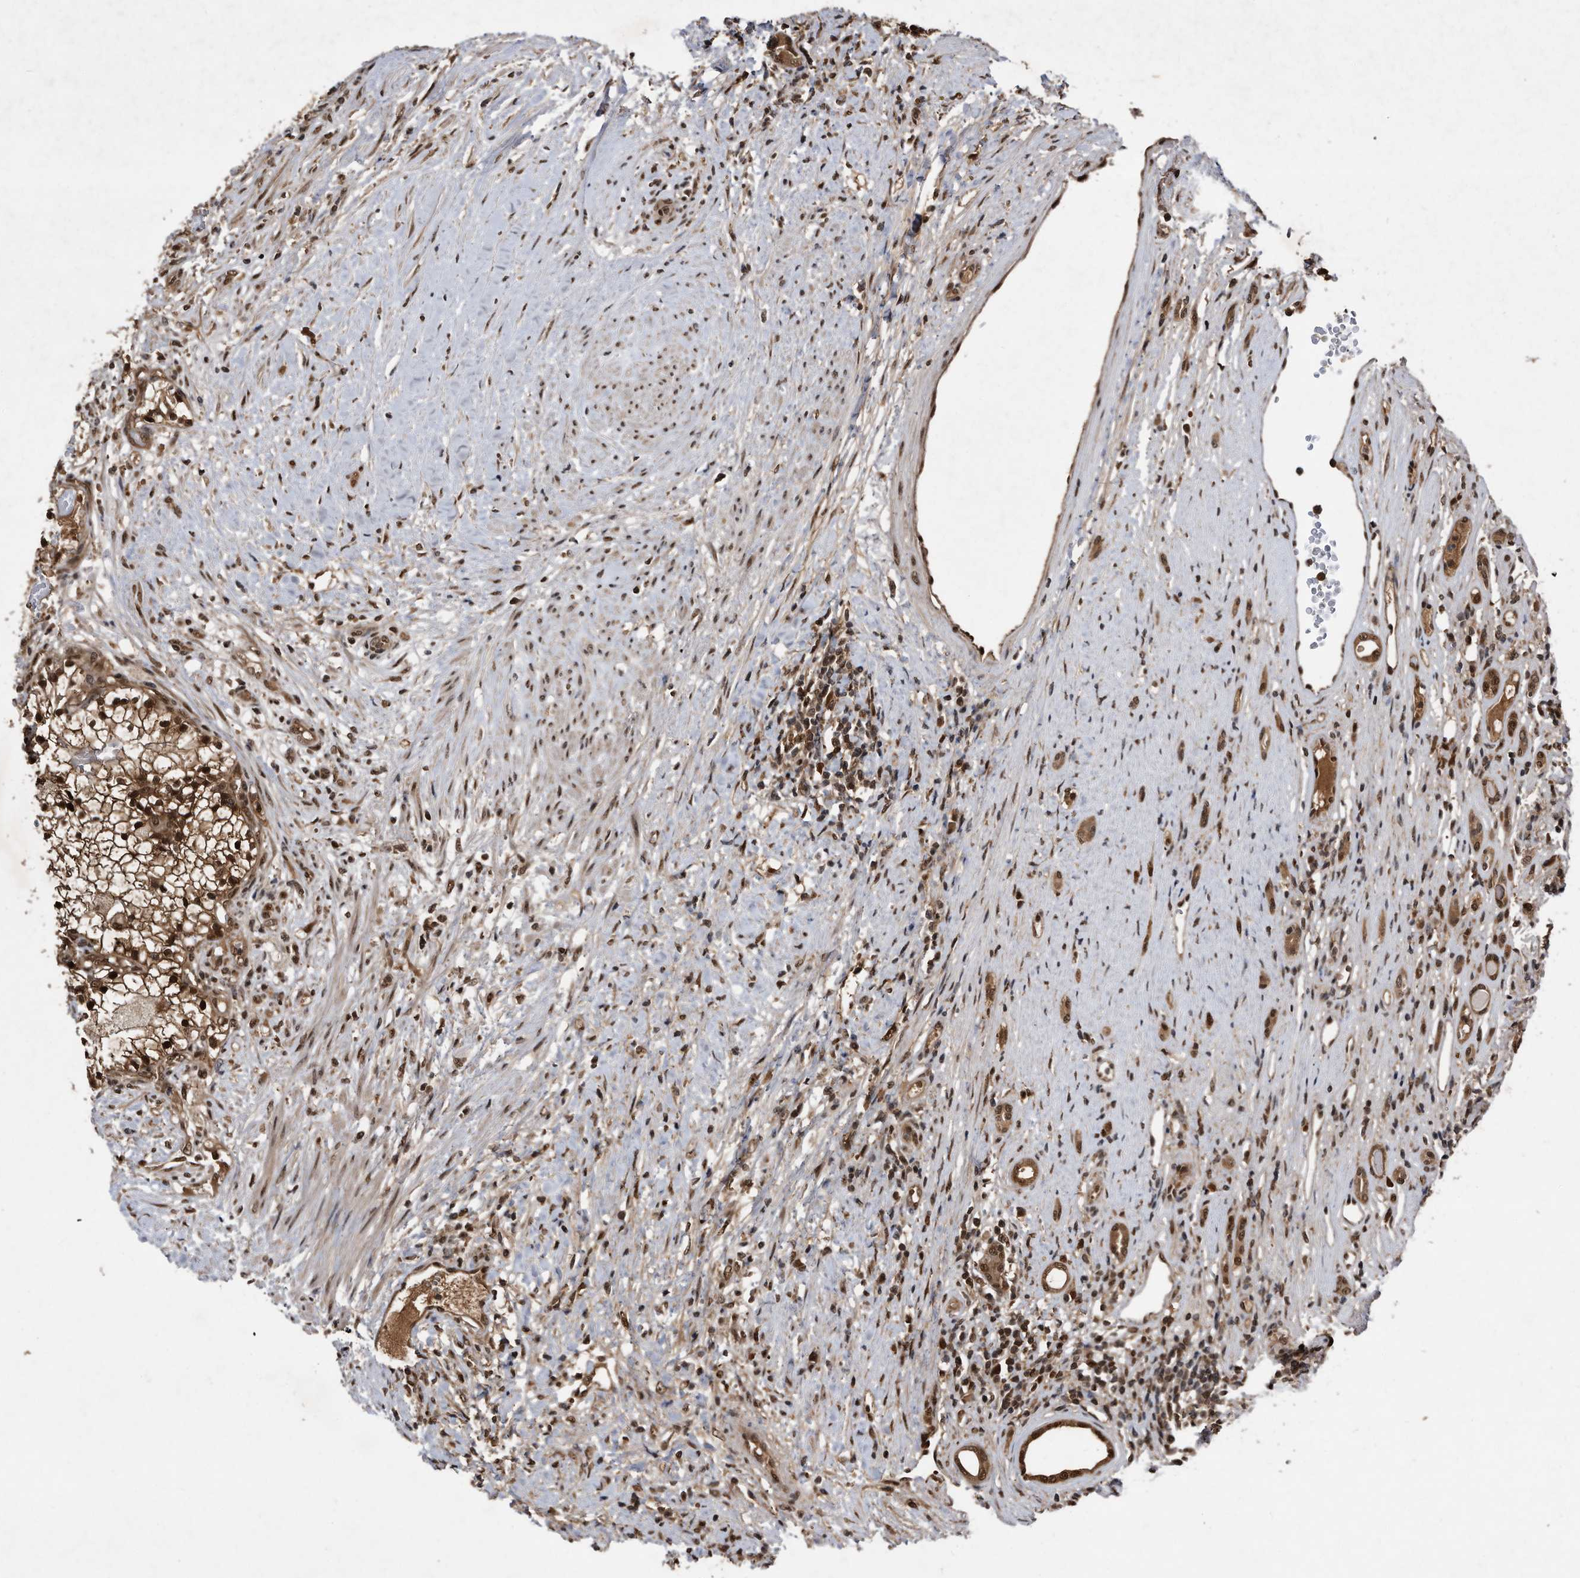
{"staining": {"intensity": "strong", "quantity": ">75%", "location": "cytoplasmic/membranous,nuclear"}, "tissue": "renal cancer", "cell_type": "Tumor cells", "image_type": "cancer", "snomed": [{"axis": "morphology", "description": "Normal tissue, NOS"}, {"axis": "morphology", "description": "Adenocarcinoma, NOS"}, {"axis": "topography", "description": "Kidney"}], "caption": "Immunohistochemistry (IHC) of renal cancer (adenocarcinoma) exhibits high levels of strong cytoplasmic/membranous and nuclear expression in approximately >75% of tumor cells. (DAB (3,3'-diaminobenzidine) = brown stain, brightfield microscopy at high magnification).", "gene": "RAD23B", "patient": {"sex": "male", "age": 68}}